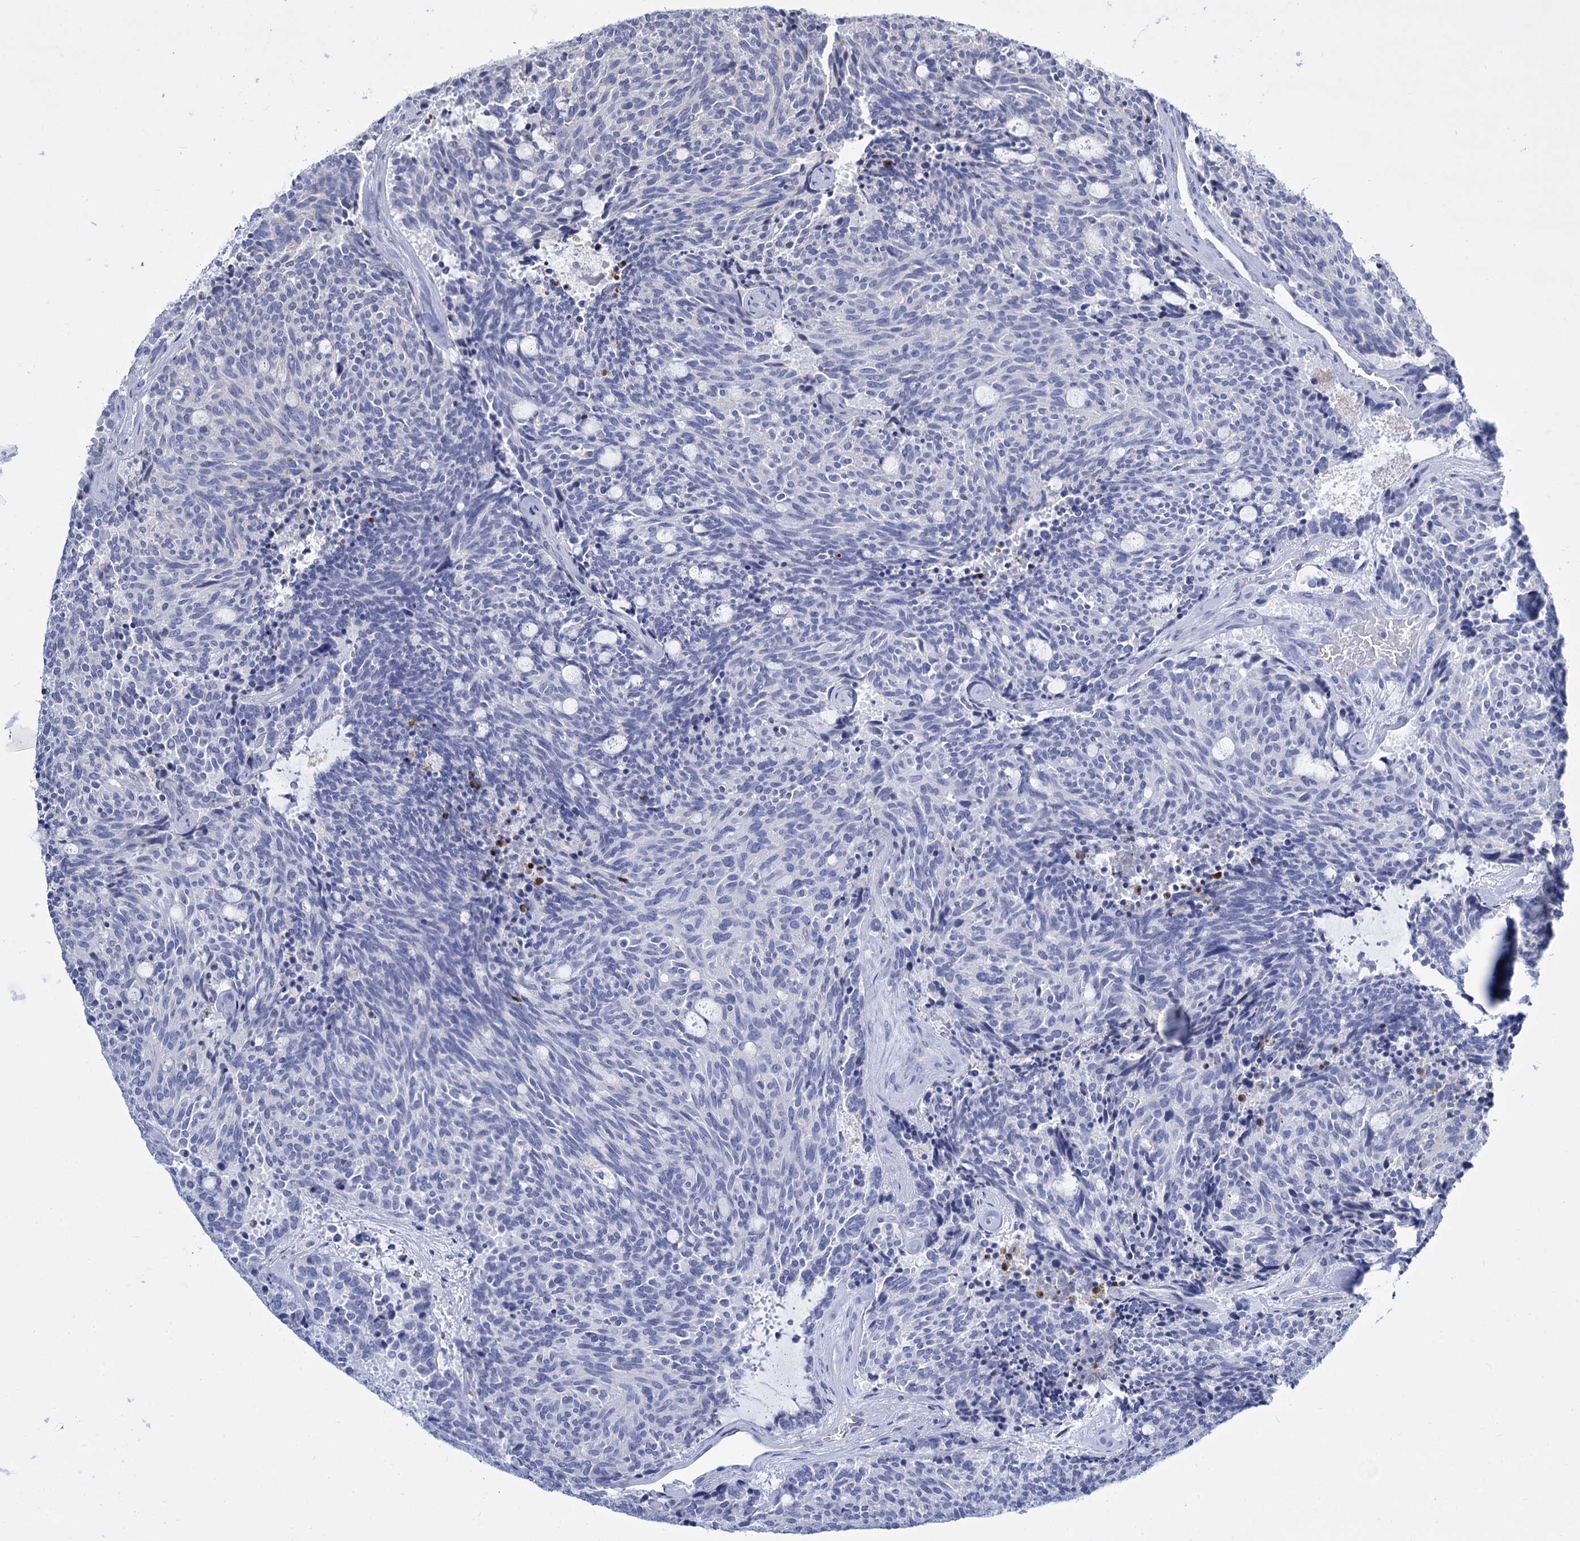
{"staining": {"intensity": "negative", "quantity": "none", "location": "none"}, "tissue": "carcinoid", "cell_type": "Tumor cells", "image_type": "cancer", "snomed": [{"axis": "morphology", "description": "Carcinoid, malignant, NOS"}, {"axis": "topography", "description": "Pancreas"}], "caption": "Carcinoid stained for a protein using immunohistochemistry (IHC) demonstrates no expression tumor cells.", "gene": "TRIM77", "patient": {"sex": "female", "age": 54}}